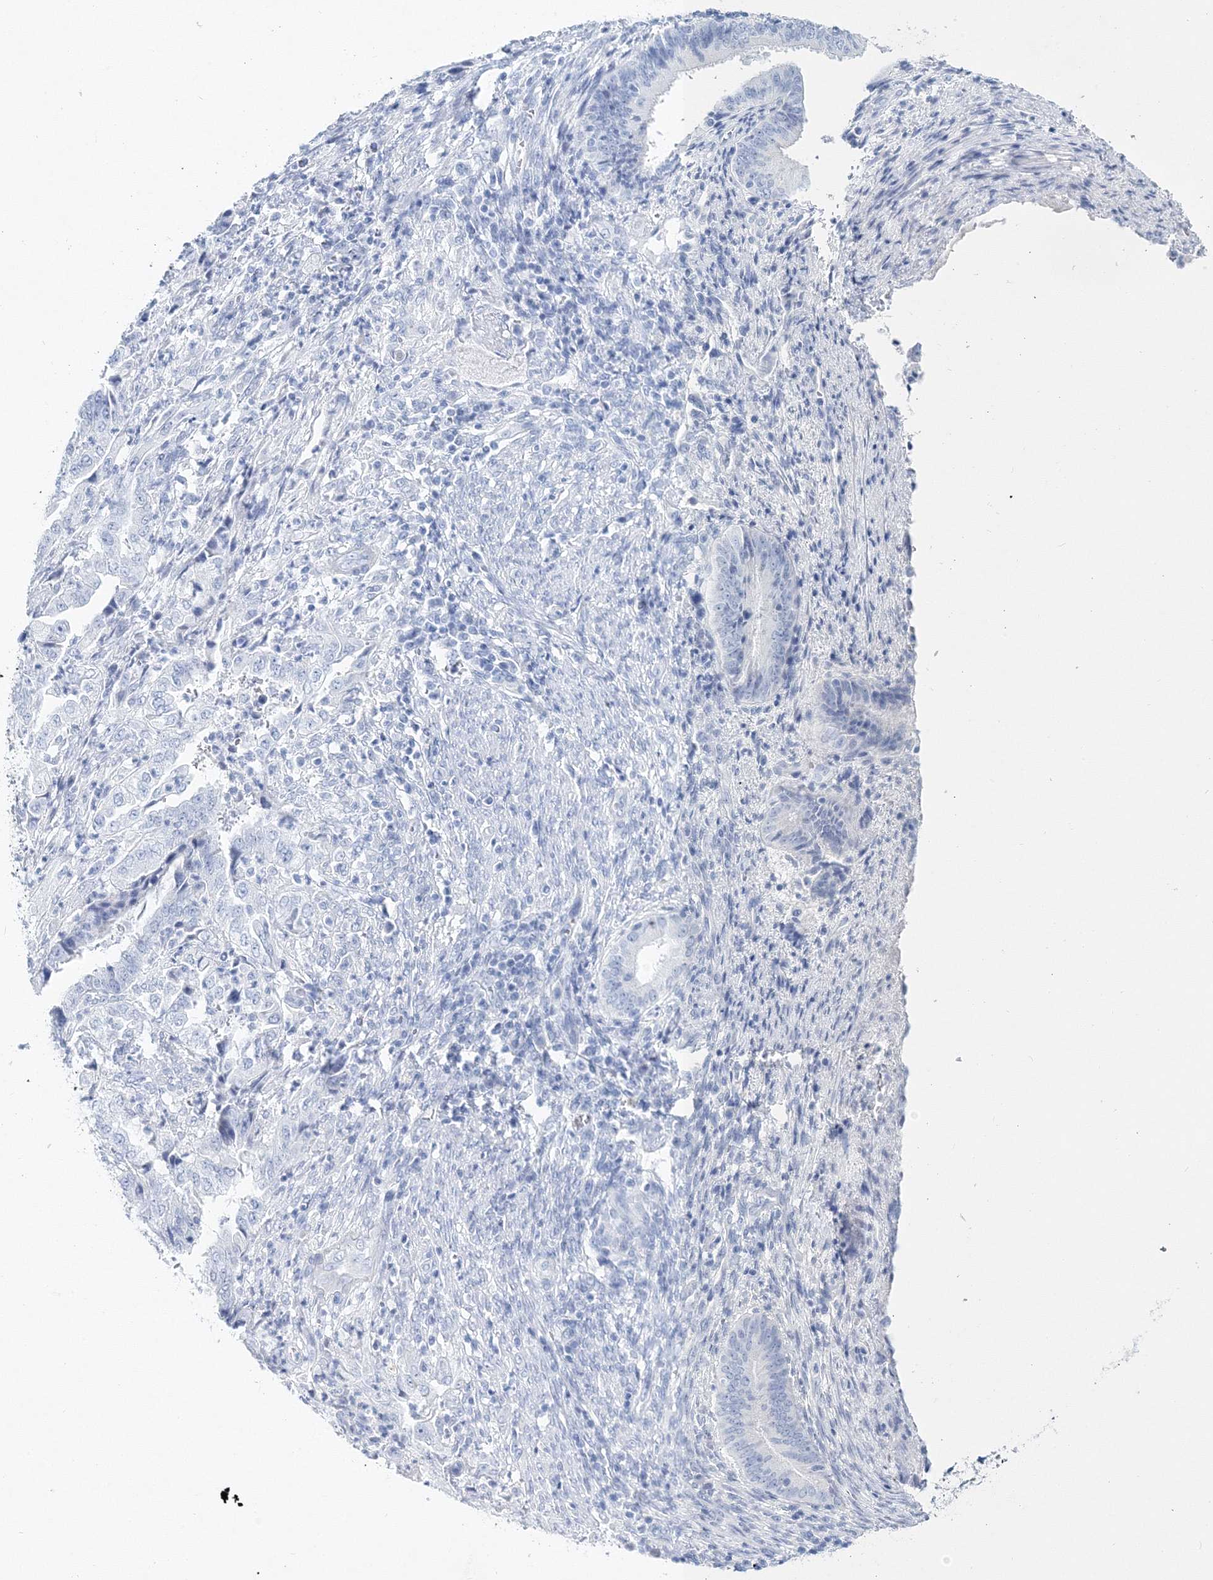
{"staining": {"intensity": "negative", "quantity": "none", "location": "none"}, "tissue": "endometrial cancer", "cell_type": "Tumor cells", "image_type": "cancer", "snomed": [{"axis": "morphology", "description": "Adenocarcinoma, NOS"}, {"axis": "topography", "description": "Endometrium"}], "caption": "Endometrial cancer (adenocarcinoma) was stained to show a protein in brown. There is no significant expression in tumor cells.", "gene": "MYOZ2", "patient": {"sex": "female", "age": 51}}